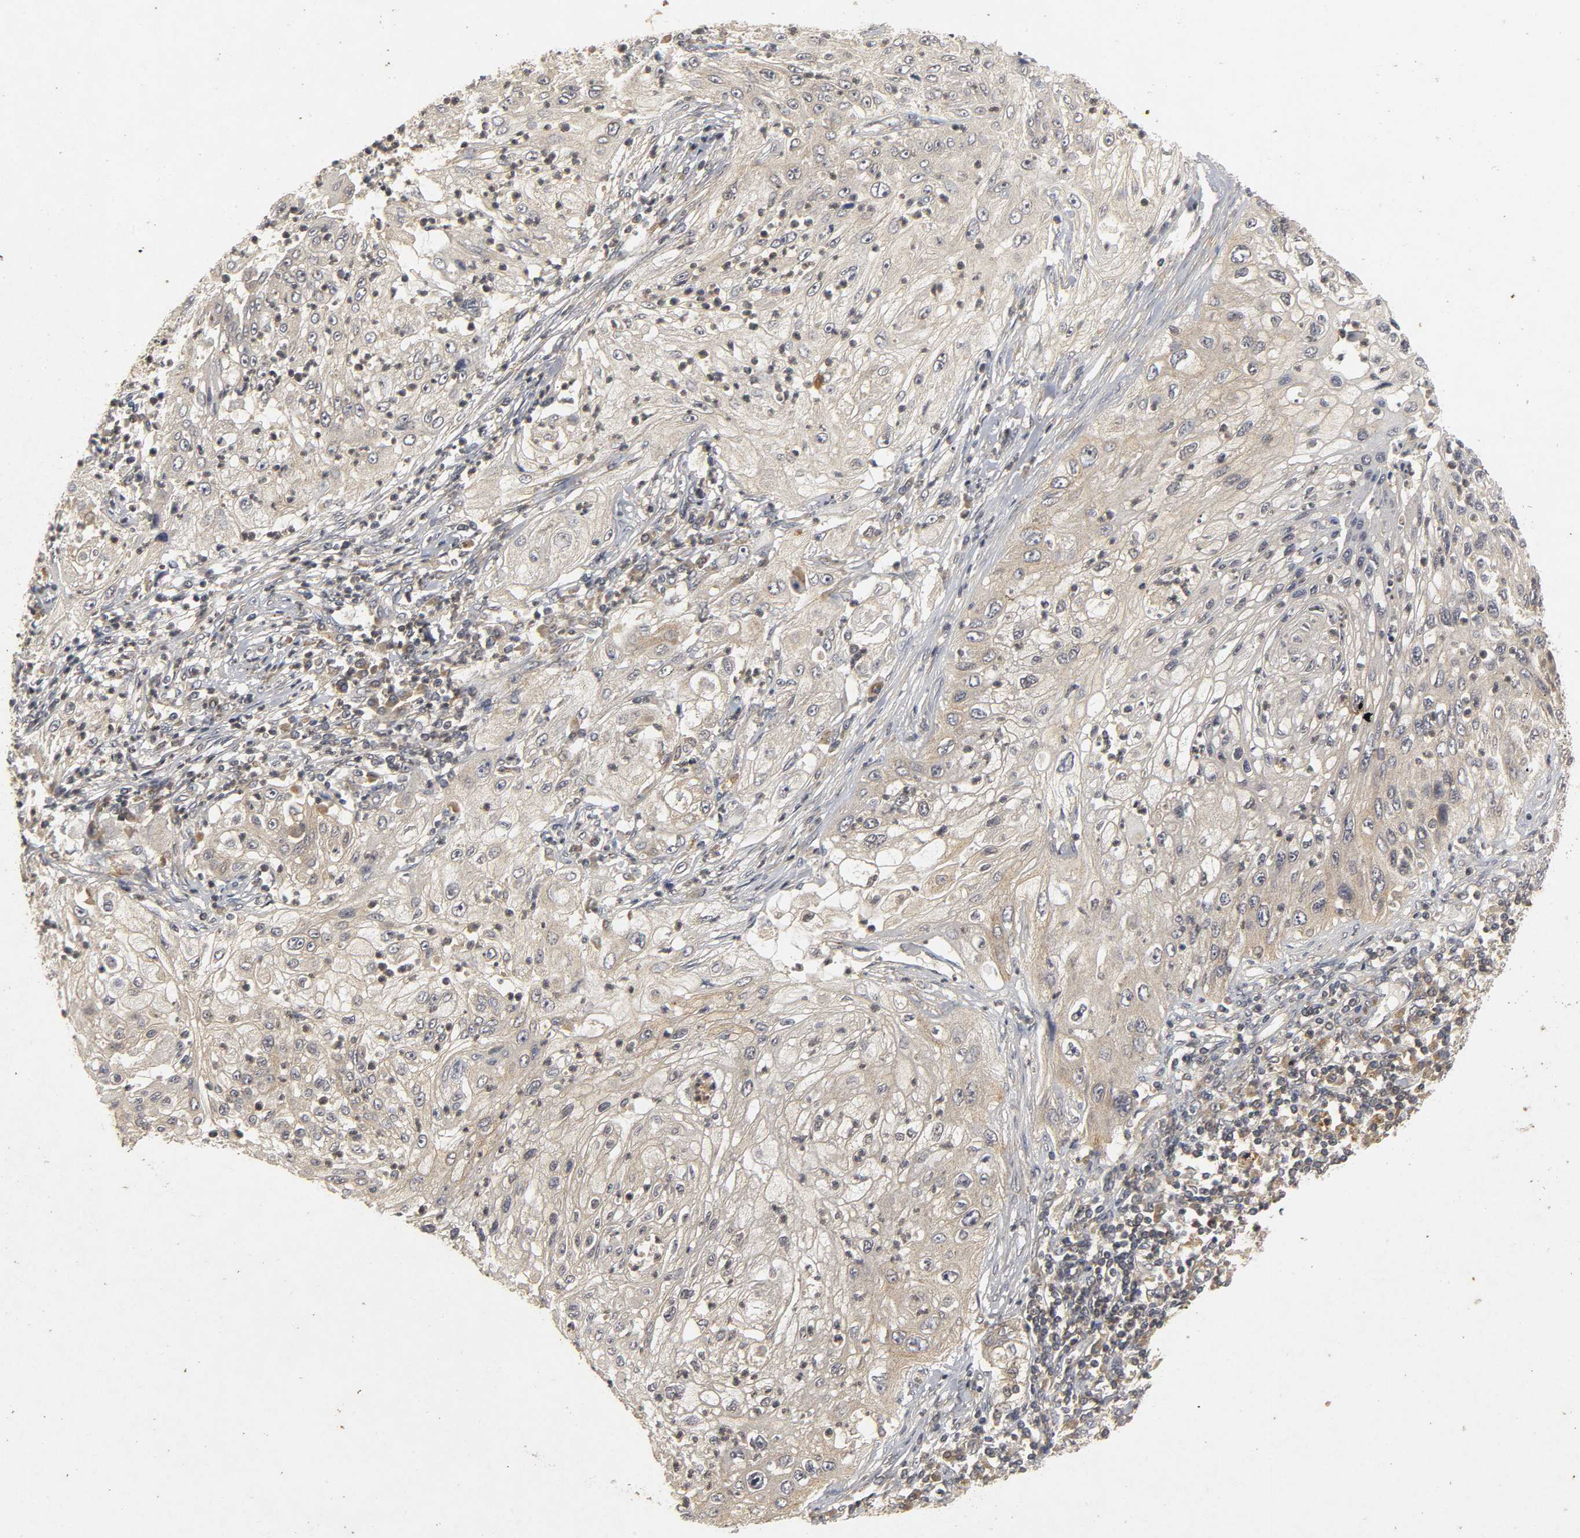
{"staining": {"intensity": "weak", "quantity": "<25%", "location": "cytoplasmic/membranous"}, "tissue": "lung cancer", "cell_type": "Tumor cells", "image_type": "cancer", "snomed": [{"axis": "morphology", "description": "Inflammation, NOS"}, {"axis": "morphology", "description": "Squamous cell carcinoma, NOS"}, {"axis": "topography", "description": "Lymph node"}, {"axis": "topography", "description": "Soft tissue"}, {"axis": "topography", "description": "Lung"}], "caption": "Tumor cells show no significant protein staining in squamous cell carcinoma (lung).", "gene": "TRAF6", "patient": {"sex": "male", "age": 66}}